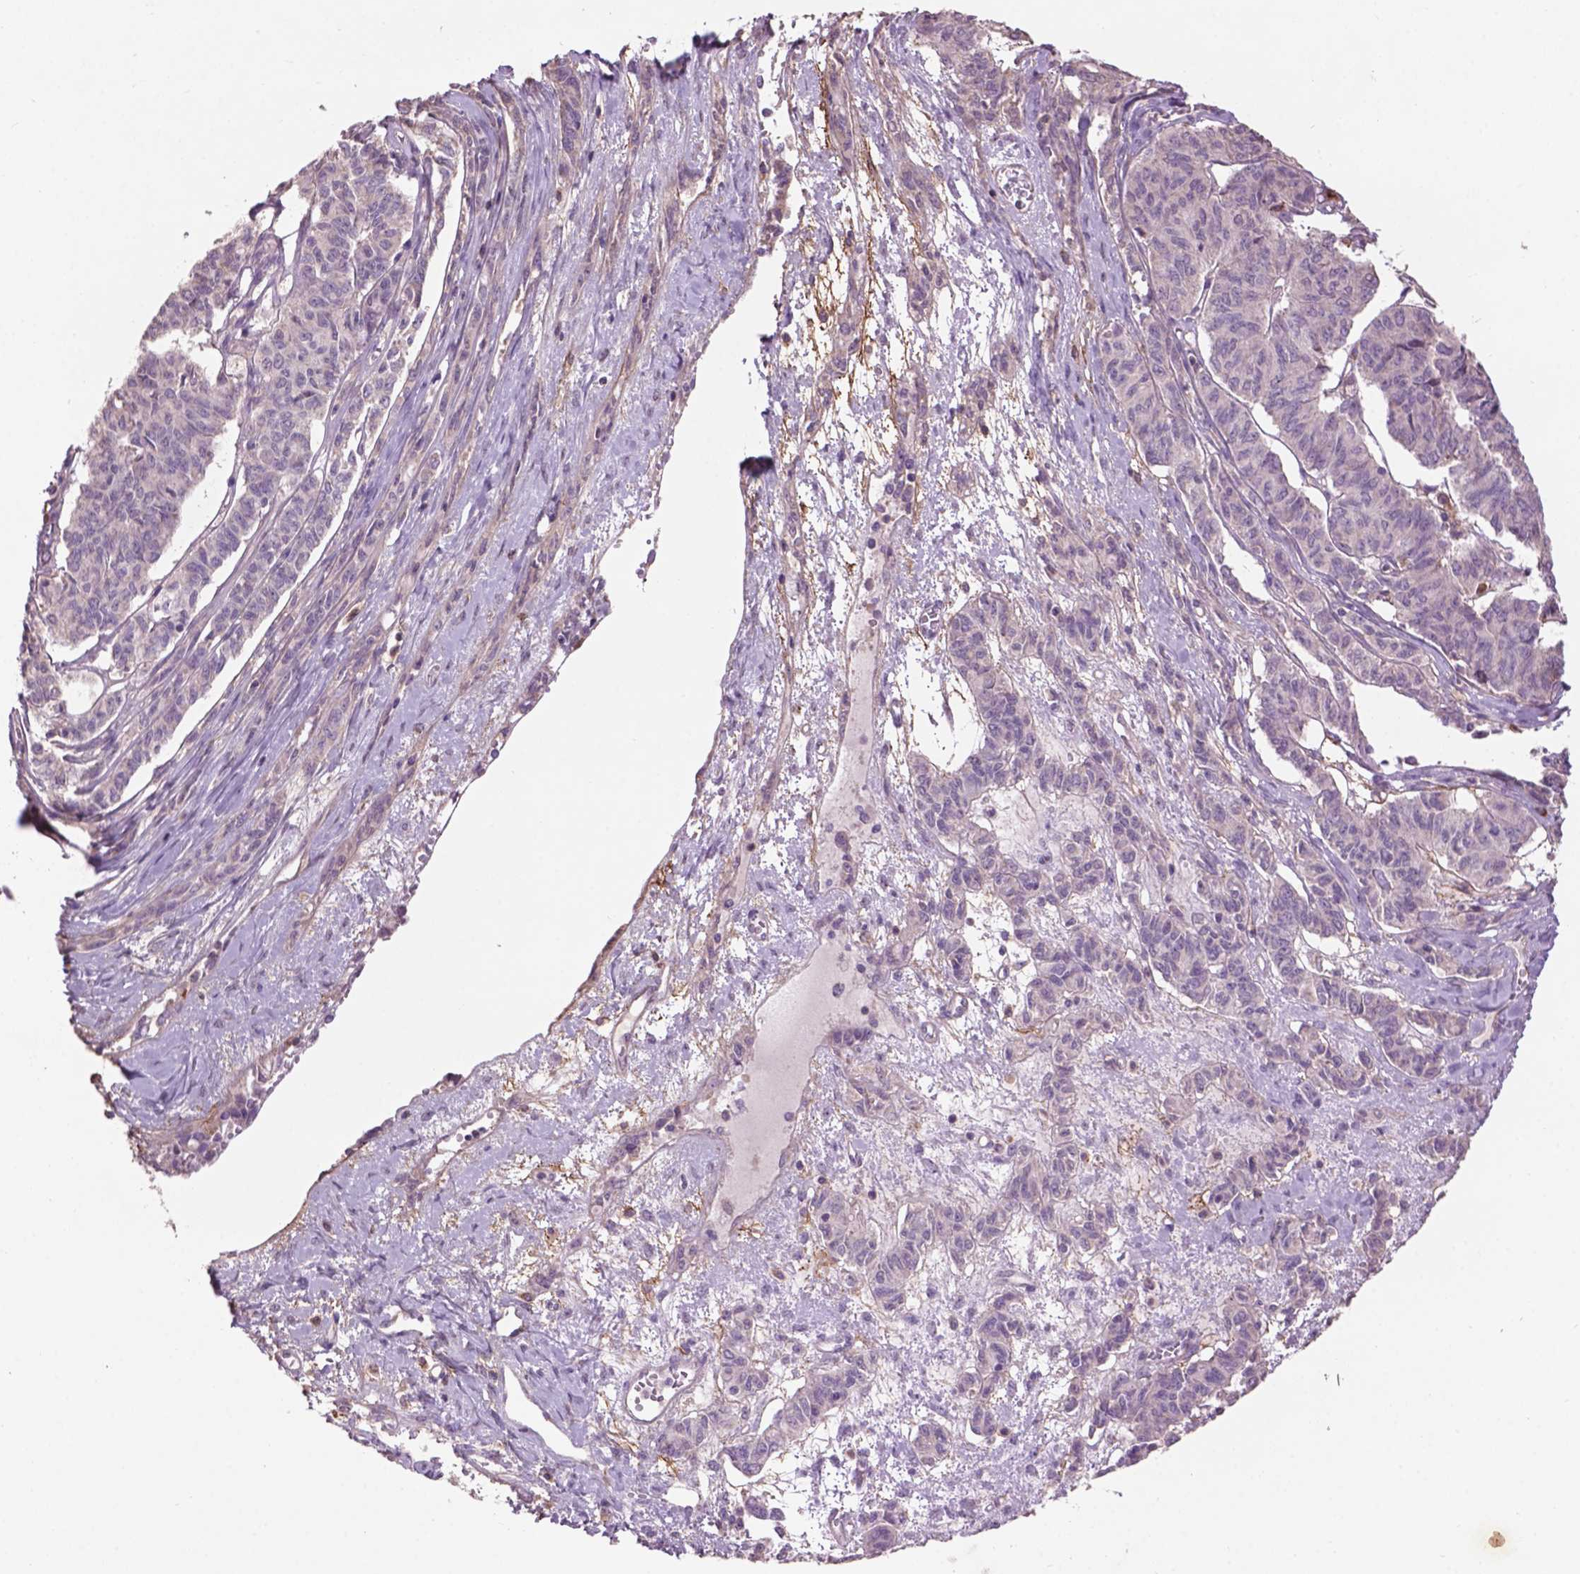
{"staining": {"intensity": "negative", "quantity": "none", "location": "none"}, "tissue": "ovarian cancer", "cell_type": "Tumor cells", "image_type": "cancer", "snomed": [{"axis": "morphology", "description": "Carcinoma, endometroid"}, {"axis": "topography", "description": "Ovary"}], "caption": "Tumor cells are negative for brown protein staining in ovarian cancer (endometroid carcinoma).", "gene": "LRRC3C", "patient": {"sex": "female", "age": 80}}